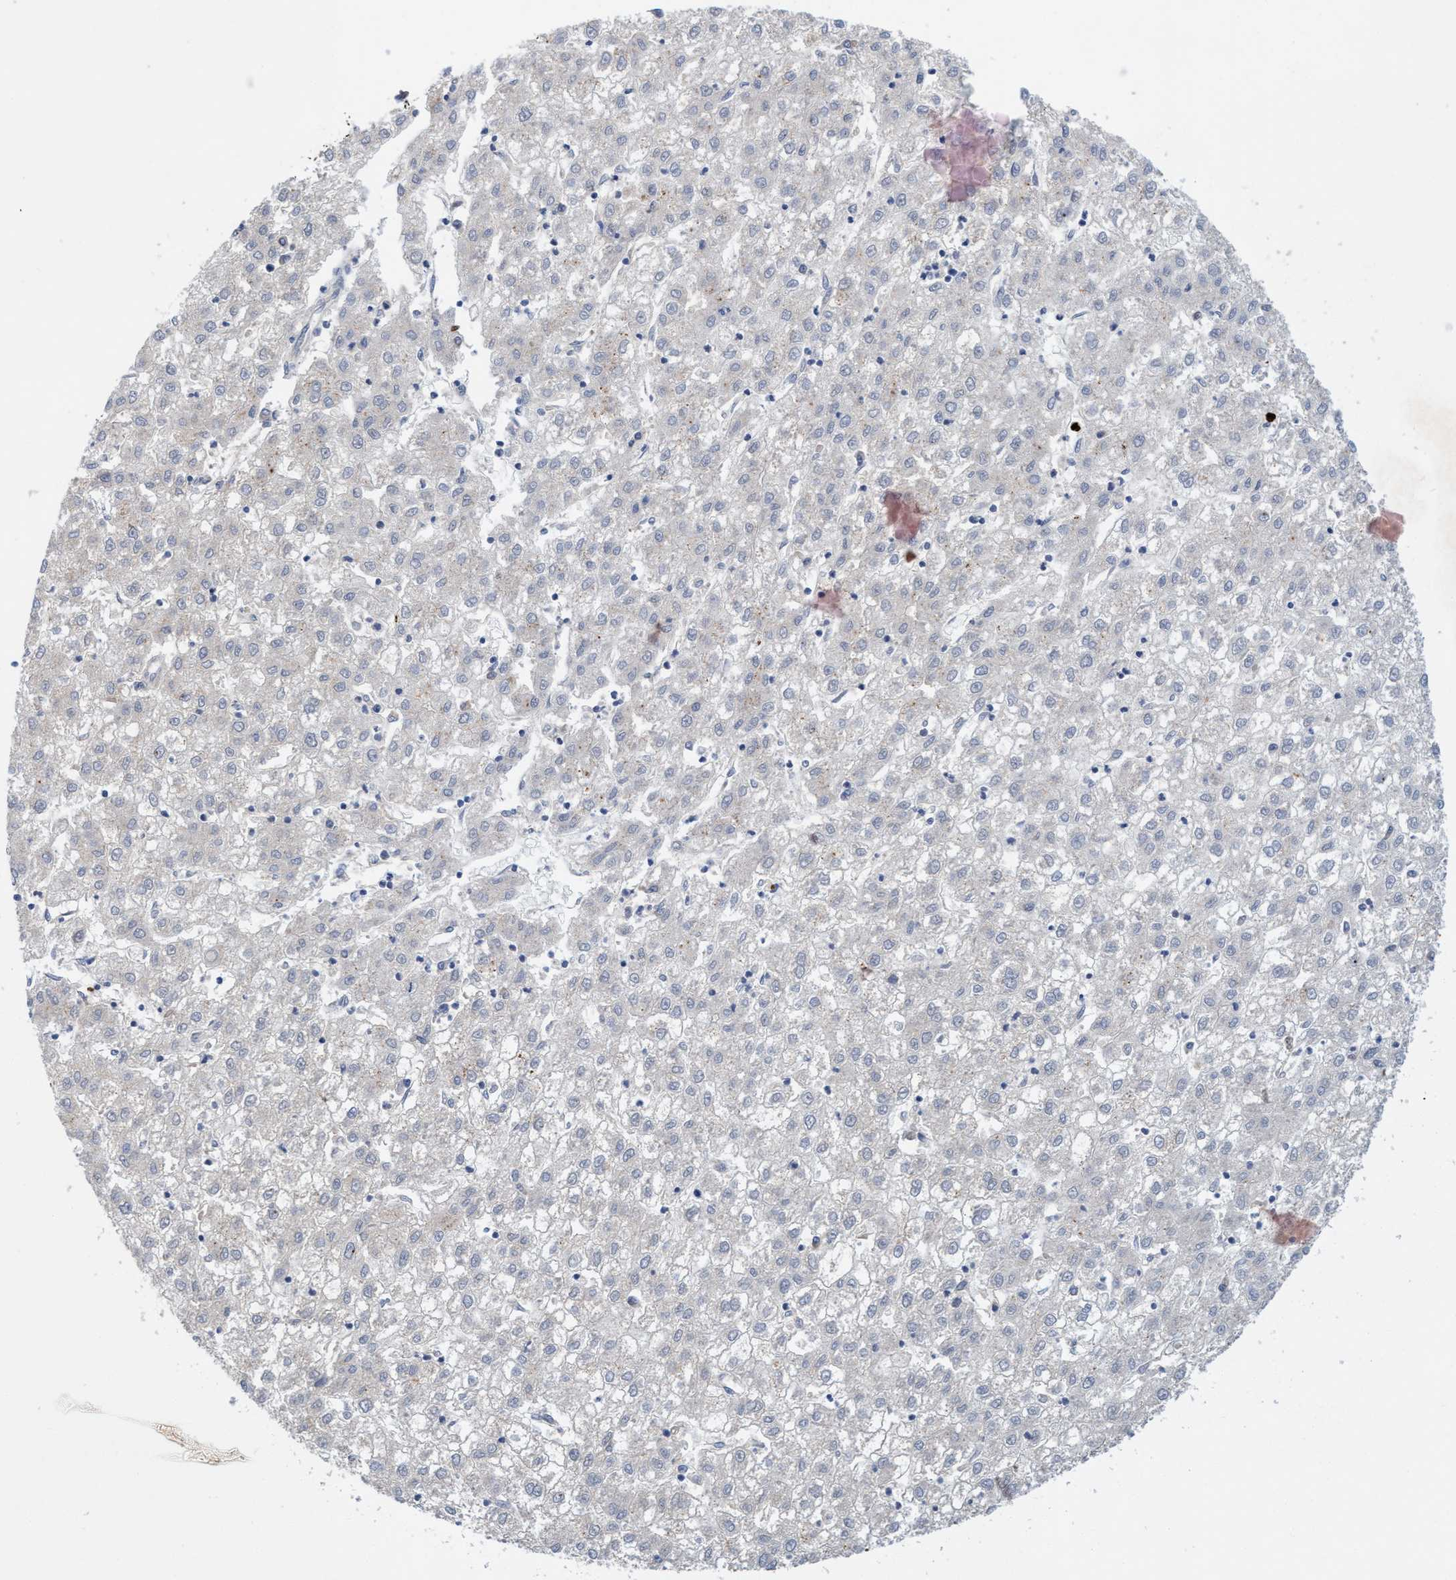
{"staining": {"intensity": "negative", "quantity": "none", "location": "none"}, "tissue": "liver cancer", "cell_type": "Tumor cells", "image_type": "cancer", "snomed": [{"axis": "morphology", "description": "Carcinoma, Hepatocellular, NOS"}, {"axis": "topography", "description": "Liver"}], "caption": "Micrograph shows no significant protein expression in tumor cells of hepatocellular carcinoma (liver).", "gene": "SEMA4D", "patient": {"sex": "male", "age": 72}}